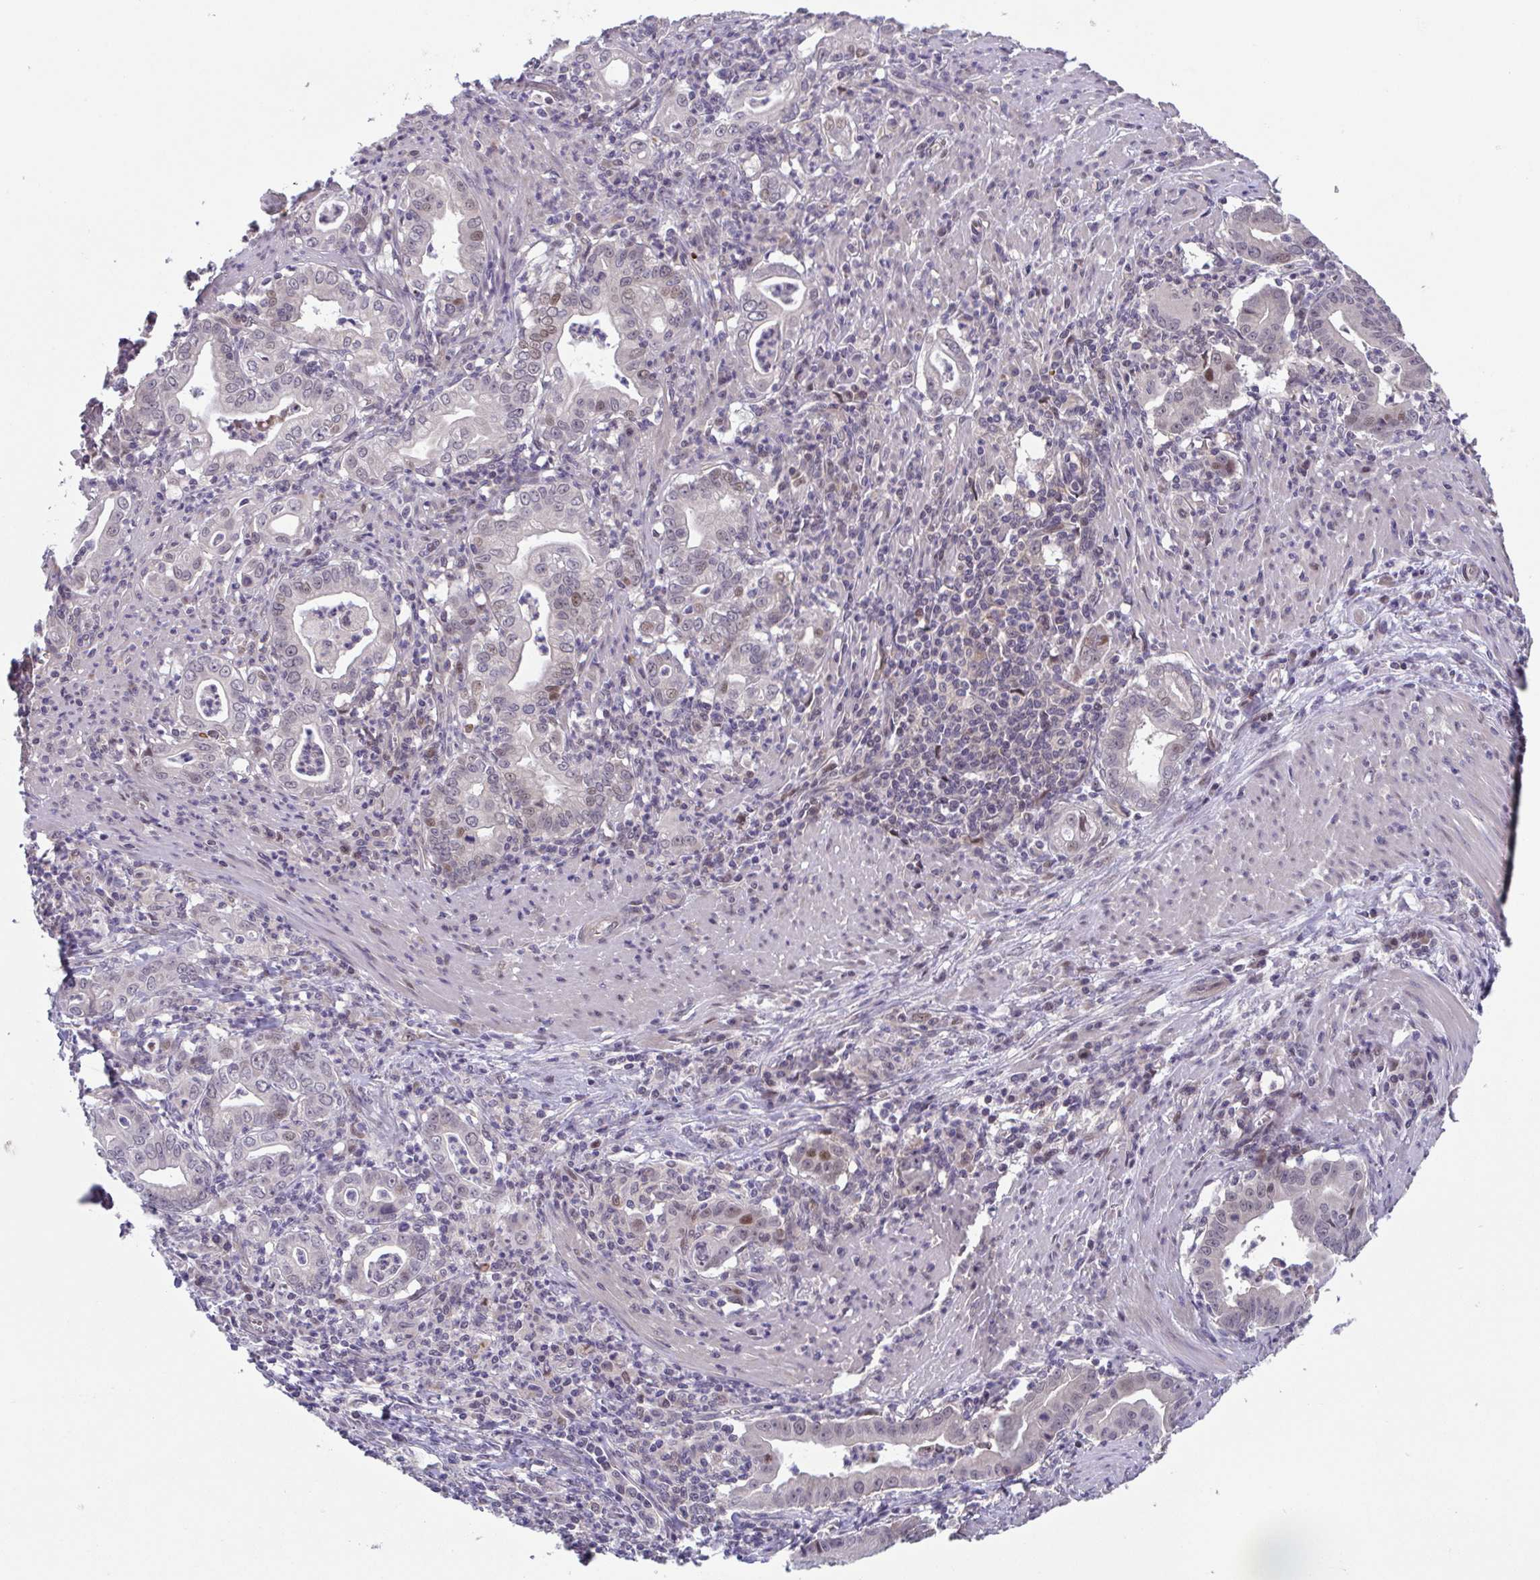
{"staining": {"intensity": "moderate", "quantity": "<25%", "location": "nuclear"}, "tissue": "stomach cancer", "cell_type": "Tumor cells", "image_type": "cancer", "snomed": [{"axis": "morphology", "description": "Adenocarcinoma, NOS"}, {"axis": "topography", "description": "Stomach, upper"}], "caption": "Stomach adenocarcinoma tissue shows moderate nuclear positivity in approximately <25% of tumor cells, visualized by immunohistochemistry.", "gene": "RIOK1", "patient": {"sex": "female", "age": 79}}